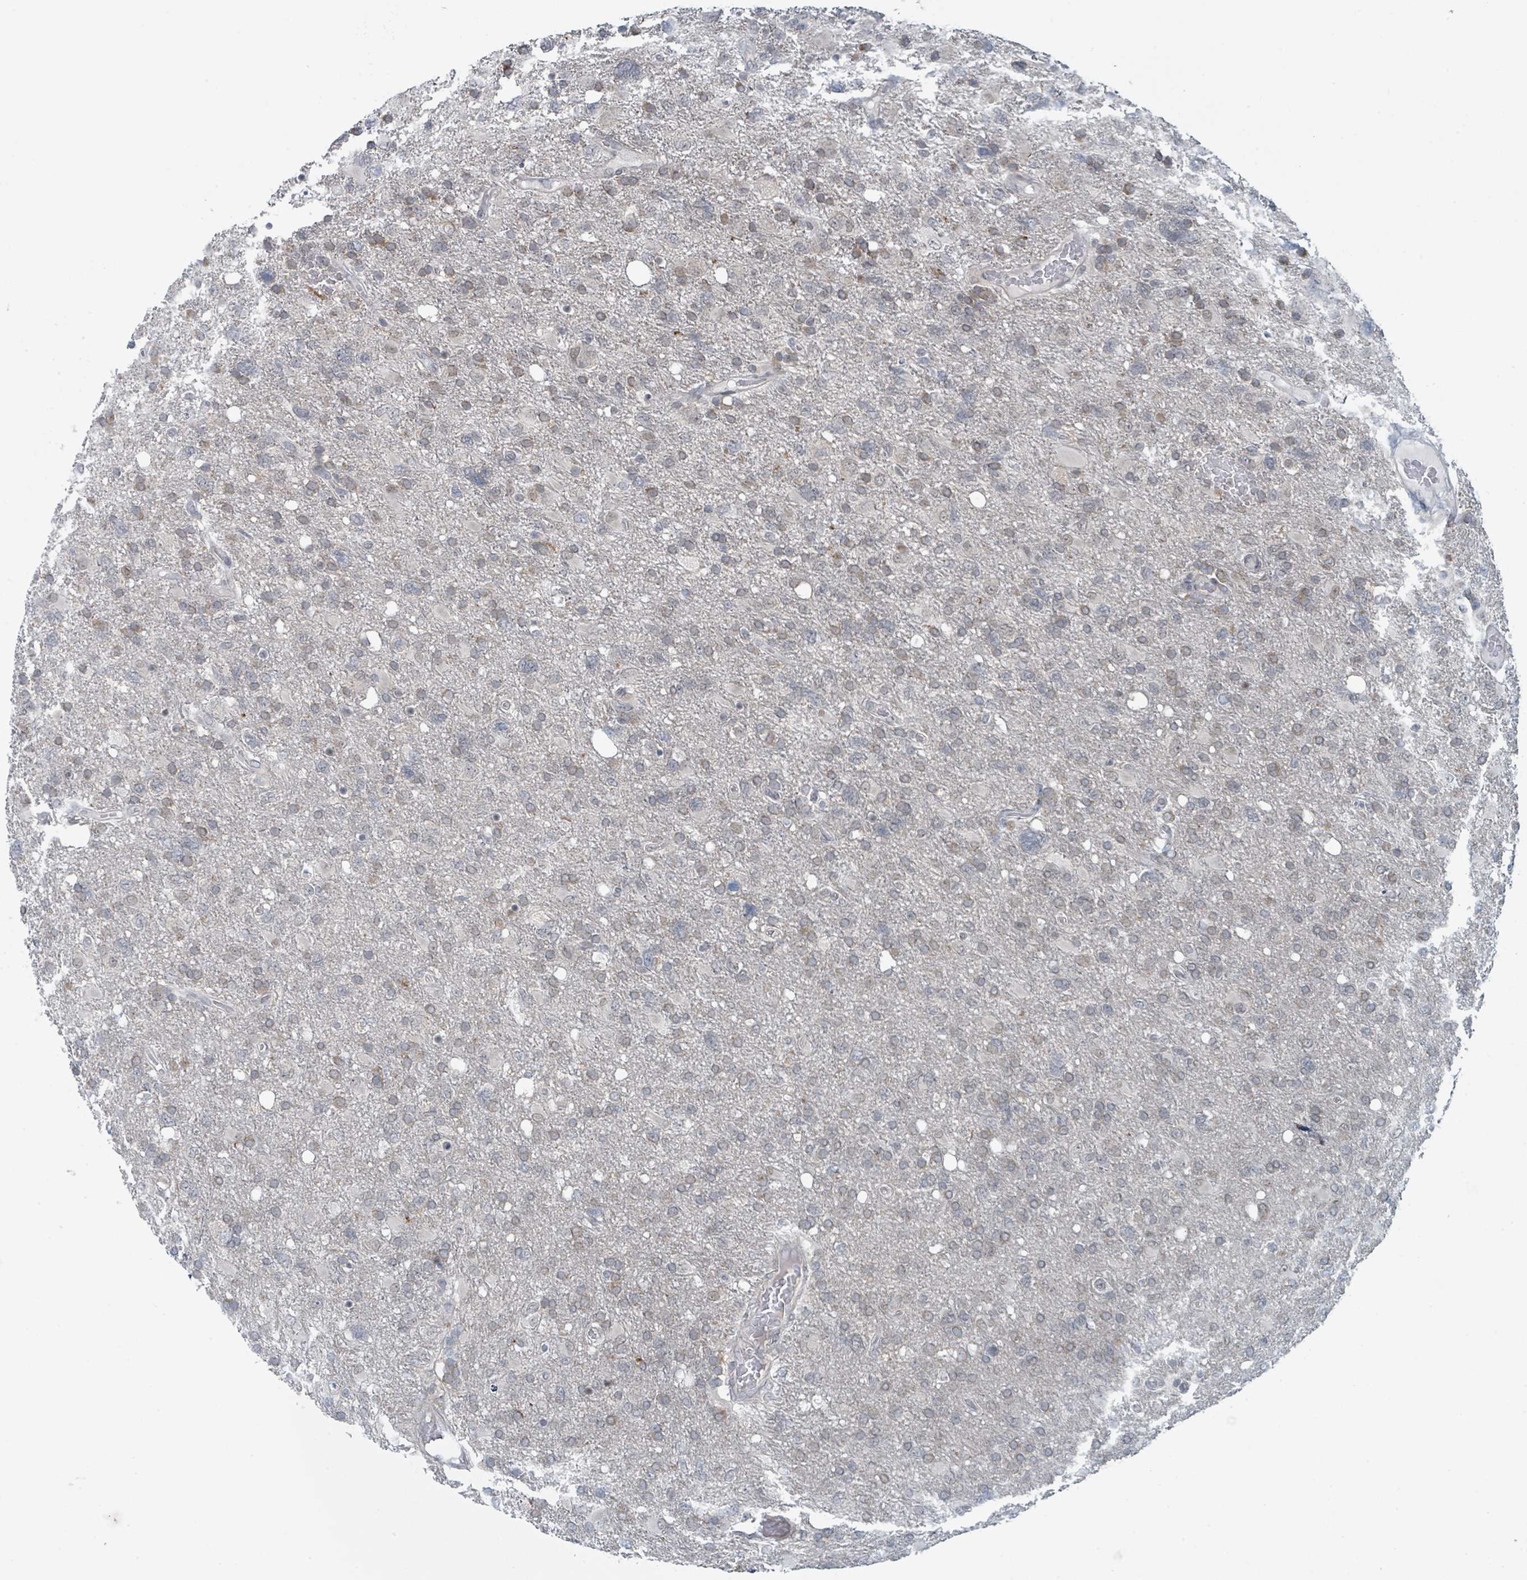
{"staining": {"intensity": "weak", "quantity": "25%-75%", "location": "cytoplasmic/membranous"}, "tissue": "glioma", "cell_type": "Tumor cells", "image_type": "cancer", "snomed": [{"axis": "morphology", "description": "Glioma, malignant, High grade"}, {"axis": "topography", "description": "Brain"}], "caption": "Immunohistochemistry (IHC) photomicrograph of neoplastic tissue: malignant high-grade glioma stained using immunohistochemistry shows low levels of weak protein expression localized specifically in the cytoplasmic/membranous of tumor cells, appearing as a cytoplasmic/membranous brown color.", "gene": "ANKRD55", "patient": {"sex": "male", "age": 61}}